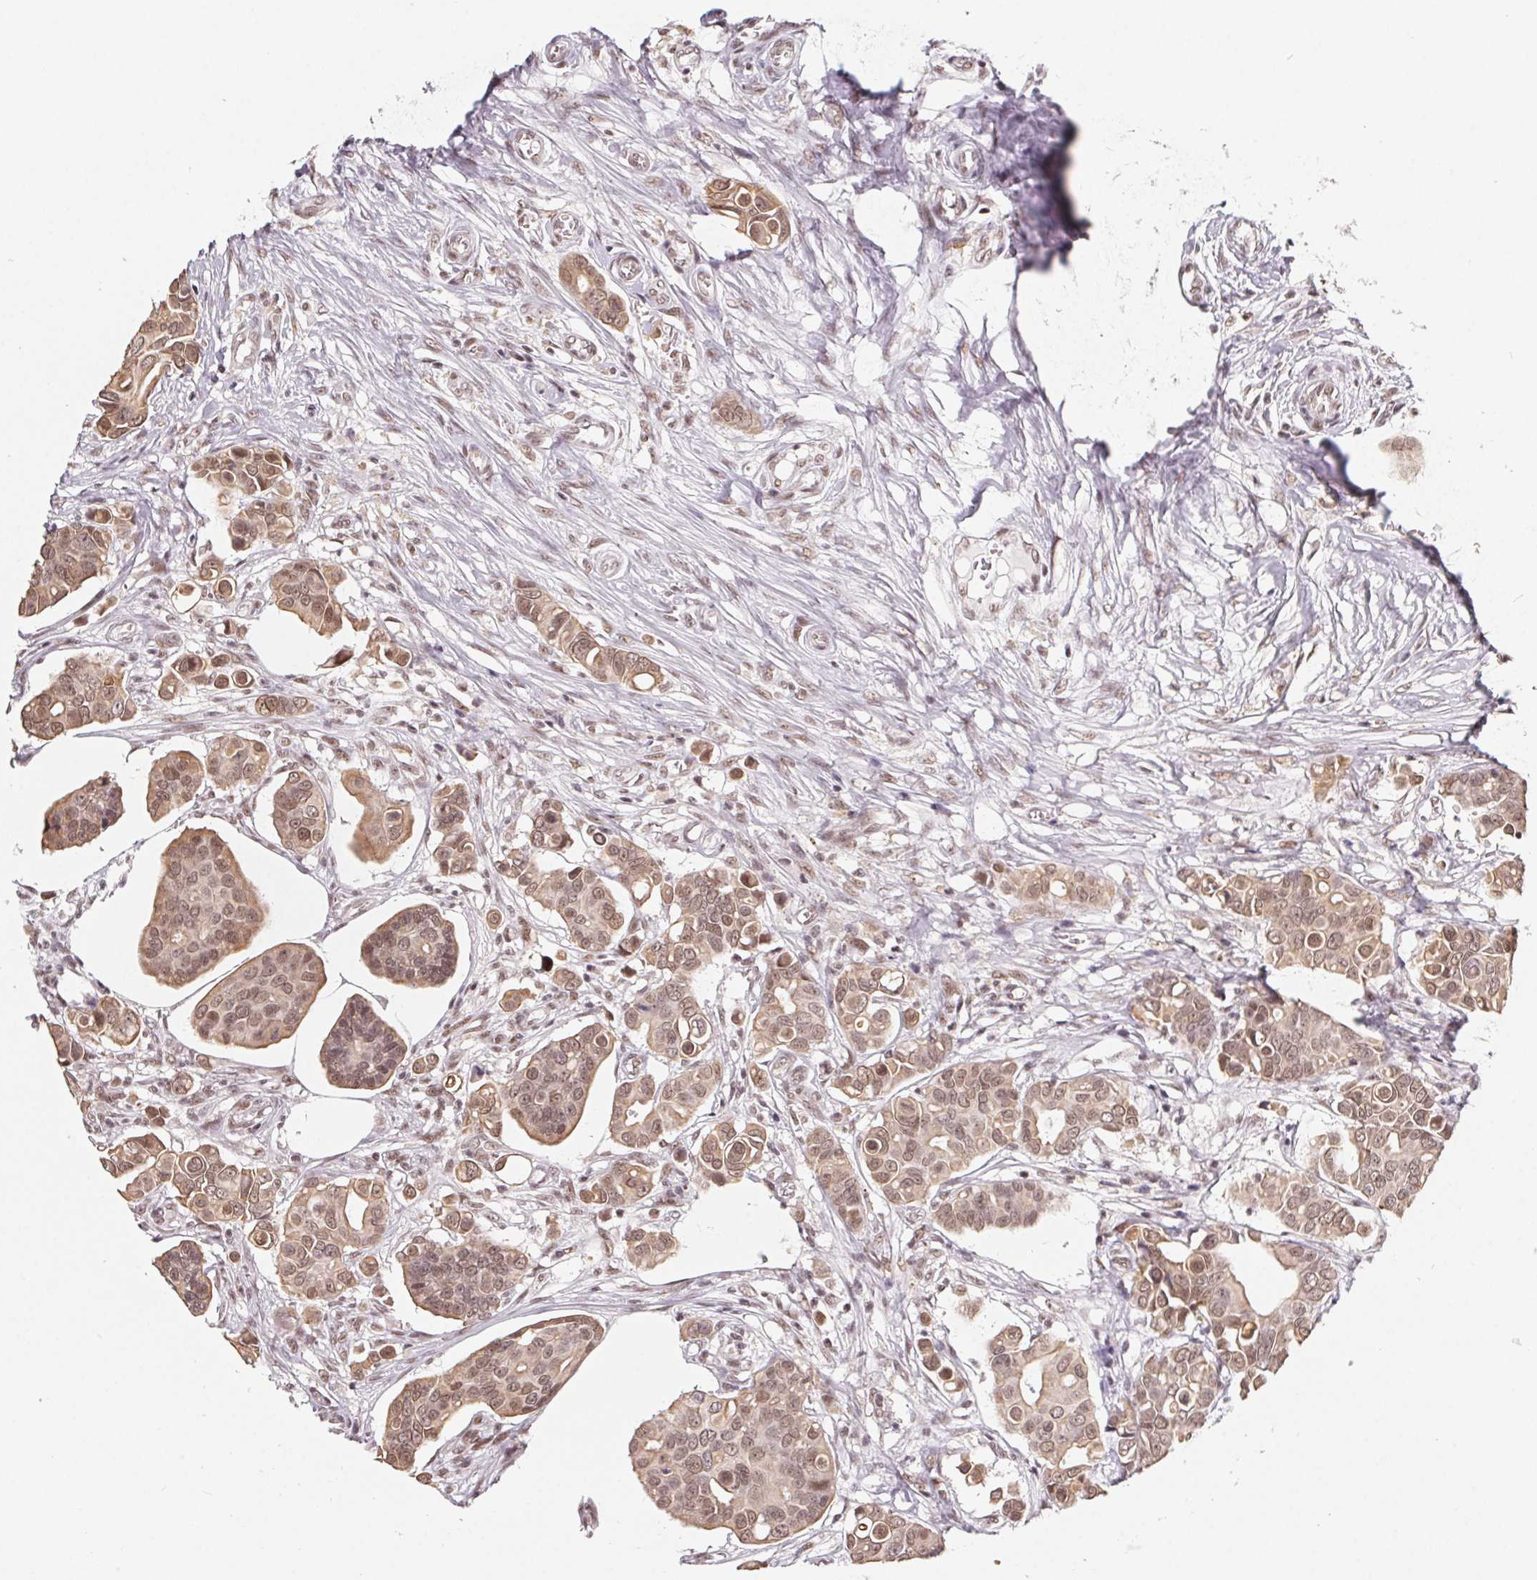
{"staining": {"intensity": "moderate", "quantity": ">75%", "location": "cytoplasmic/membranous,nuclear"}, "tissue": "breast cancer", "cell_type": "Tumor cells", "image_type": "cancer", "snomed": [{"axis": "morphology", "description": "Normal tissue, NOS"}, {"axis": "morphology", "description": "Duct carcinoma"}, {"axis": "topography", "description": "Skin"}, {"axis": "topography", "description": "Breast"}], "caption": "This histopathology image shows breast invasive ductal carcinoma stained with IHC to label a protein in brown. The cytoplasmic/membranous and nuclear of tumor cells show moderate positivity for the protein. Nuclei are counter-stained blue.", "gene": "TCERG1", "patient": {"sex": "female", "age": 54}}